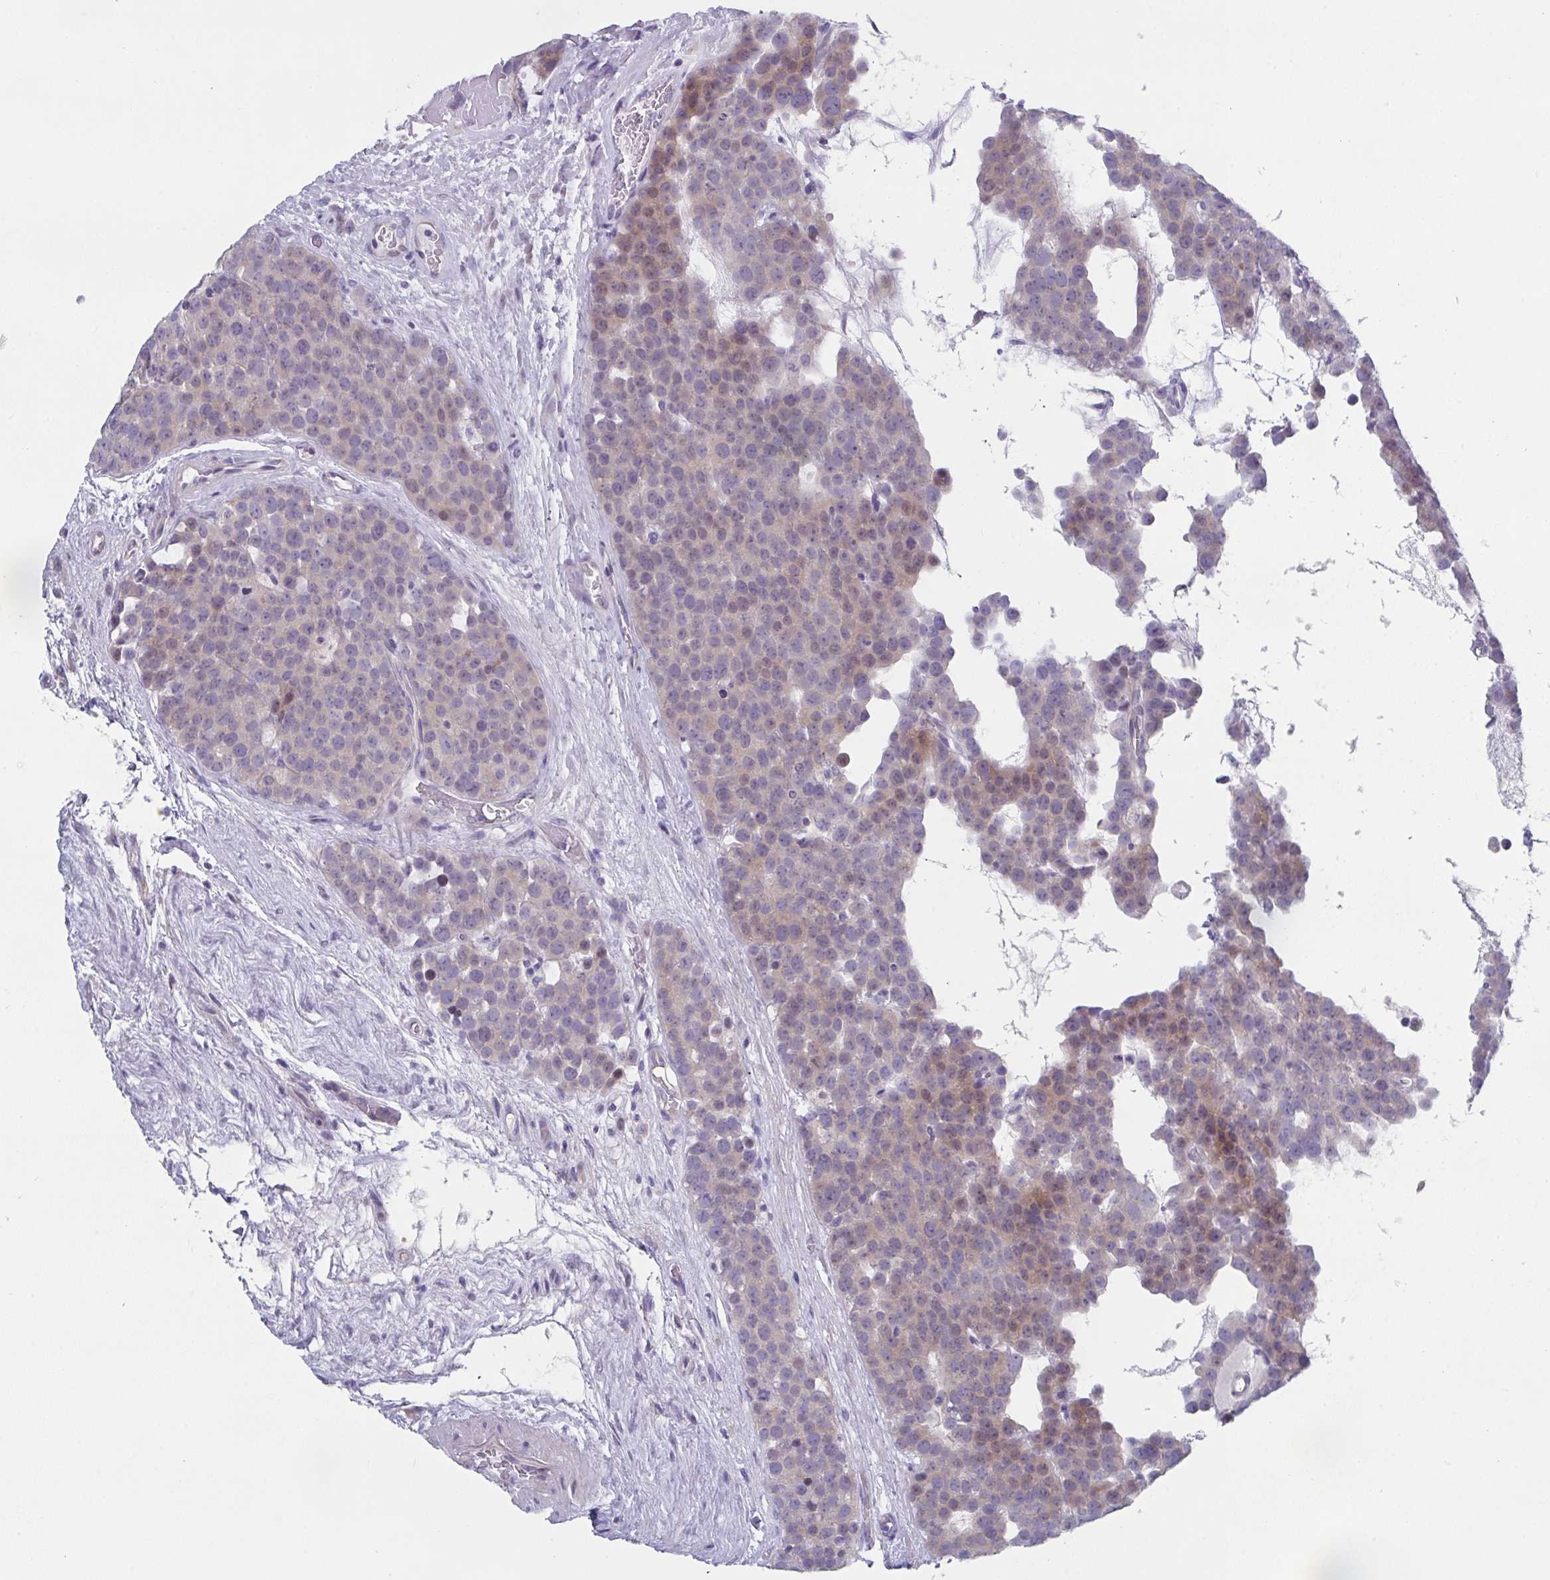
{"staining": {"intensity": "weak", "quantity": "25%-75%", "location": "cytoplasmic/membranous,nuclear"}, "tissue": "testis cancer", "cell_type": "Tumor cells", "image_type": "cancer", "snomed": [{"axis": "morphology", "description": "Seminoma, NOS"}, {"axis": "topography", "description": "Testis"}], "caption": "A brown stain shows weak cytoplasmic/membranous and nuclear staining of a protein in human seminoma (testis) tumor cells.", "gene": "FBXO47", "patient": {"sex": "male", "age": 71}}